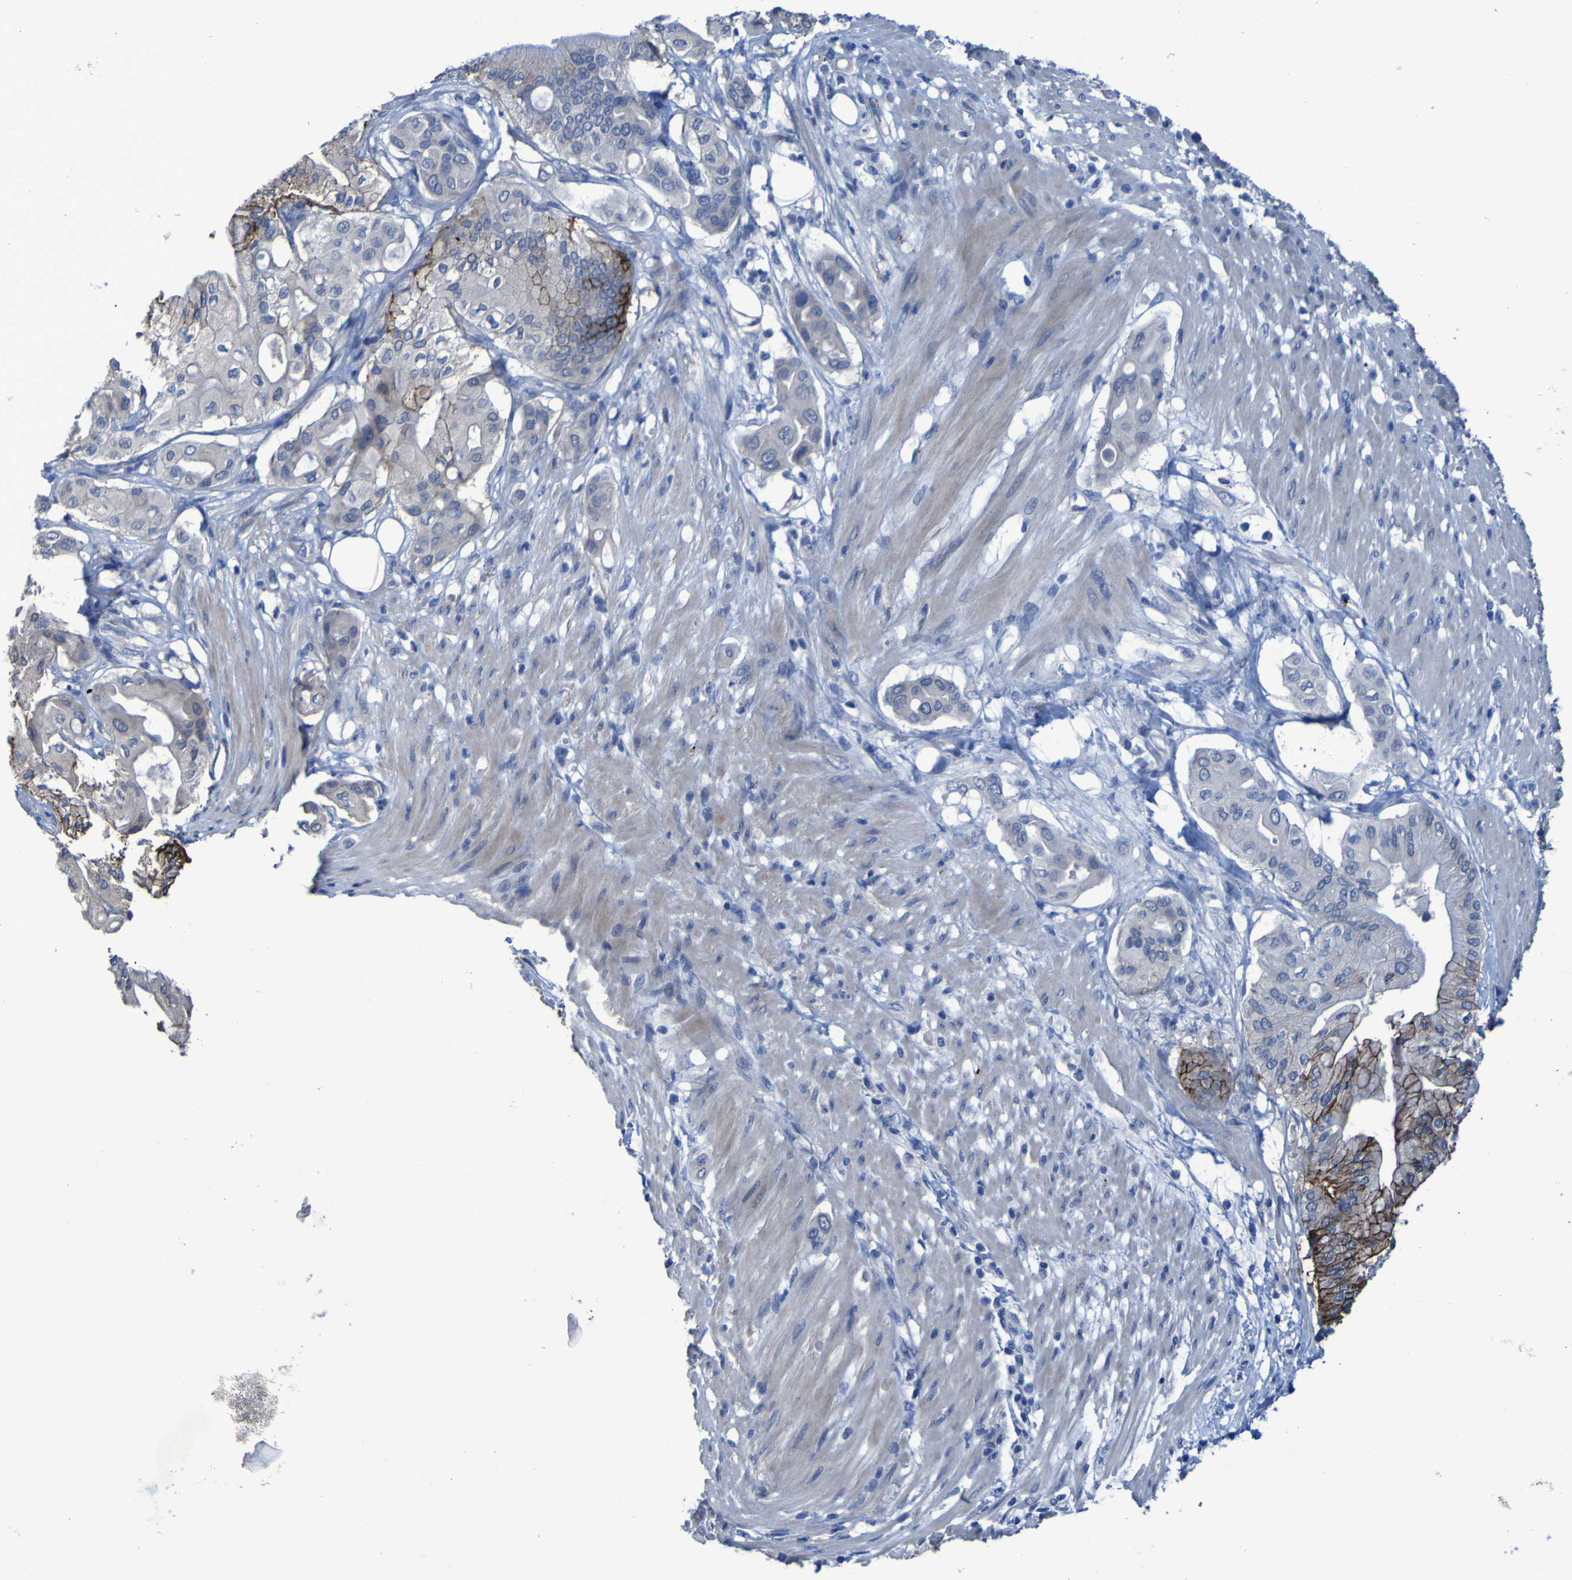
{"staining": {"intensity": "strong", "quantity": "<25%", "location": "cytoplasmic/membranous"}, "tissue": "pancreatic cancer", "cell_type": "Tumor cells", "image_type": "cancer", "snomed": [{"axis": "morphology", "description": "Adenocarcinoma, NOS"}, {"axis": "morphology", "description": "Adenocarcinoma, metastatic, NOS"}, {"axis": "topography", "description": "Lymph node"}, {"axis": "topography", "description": "Pancreas"}, {"axis": "topography", "description": "Duodenum"}], "caption": "Pancreatic cancer tissue shows strong cytoplasmic/membranous positivity in about <25% of tumor cells, visualized by immunohistochemistry.", "gene": "CLDN18", "patient": {"sex": "female", "age": 64}}